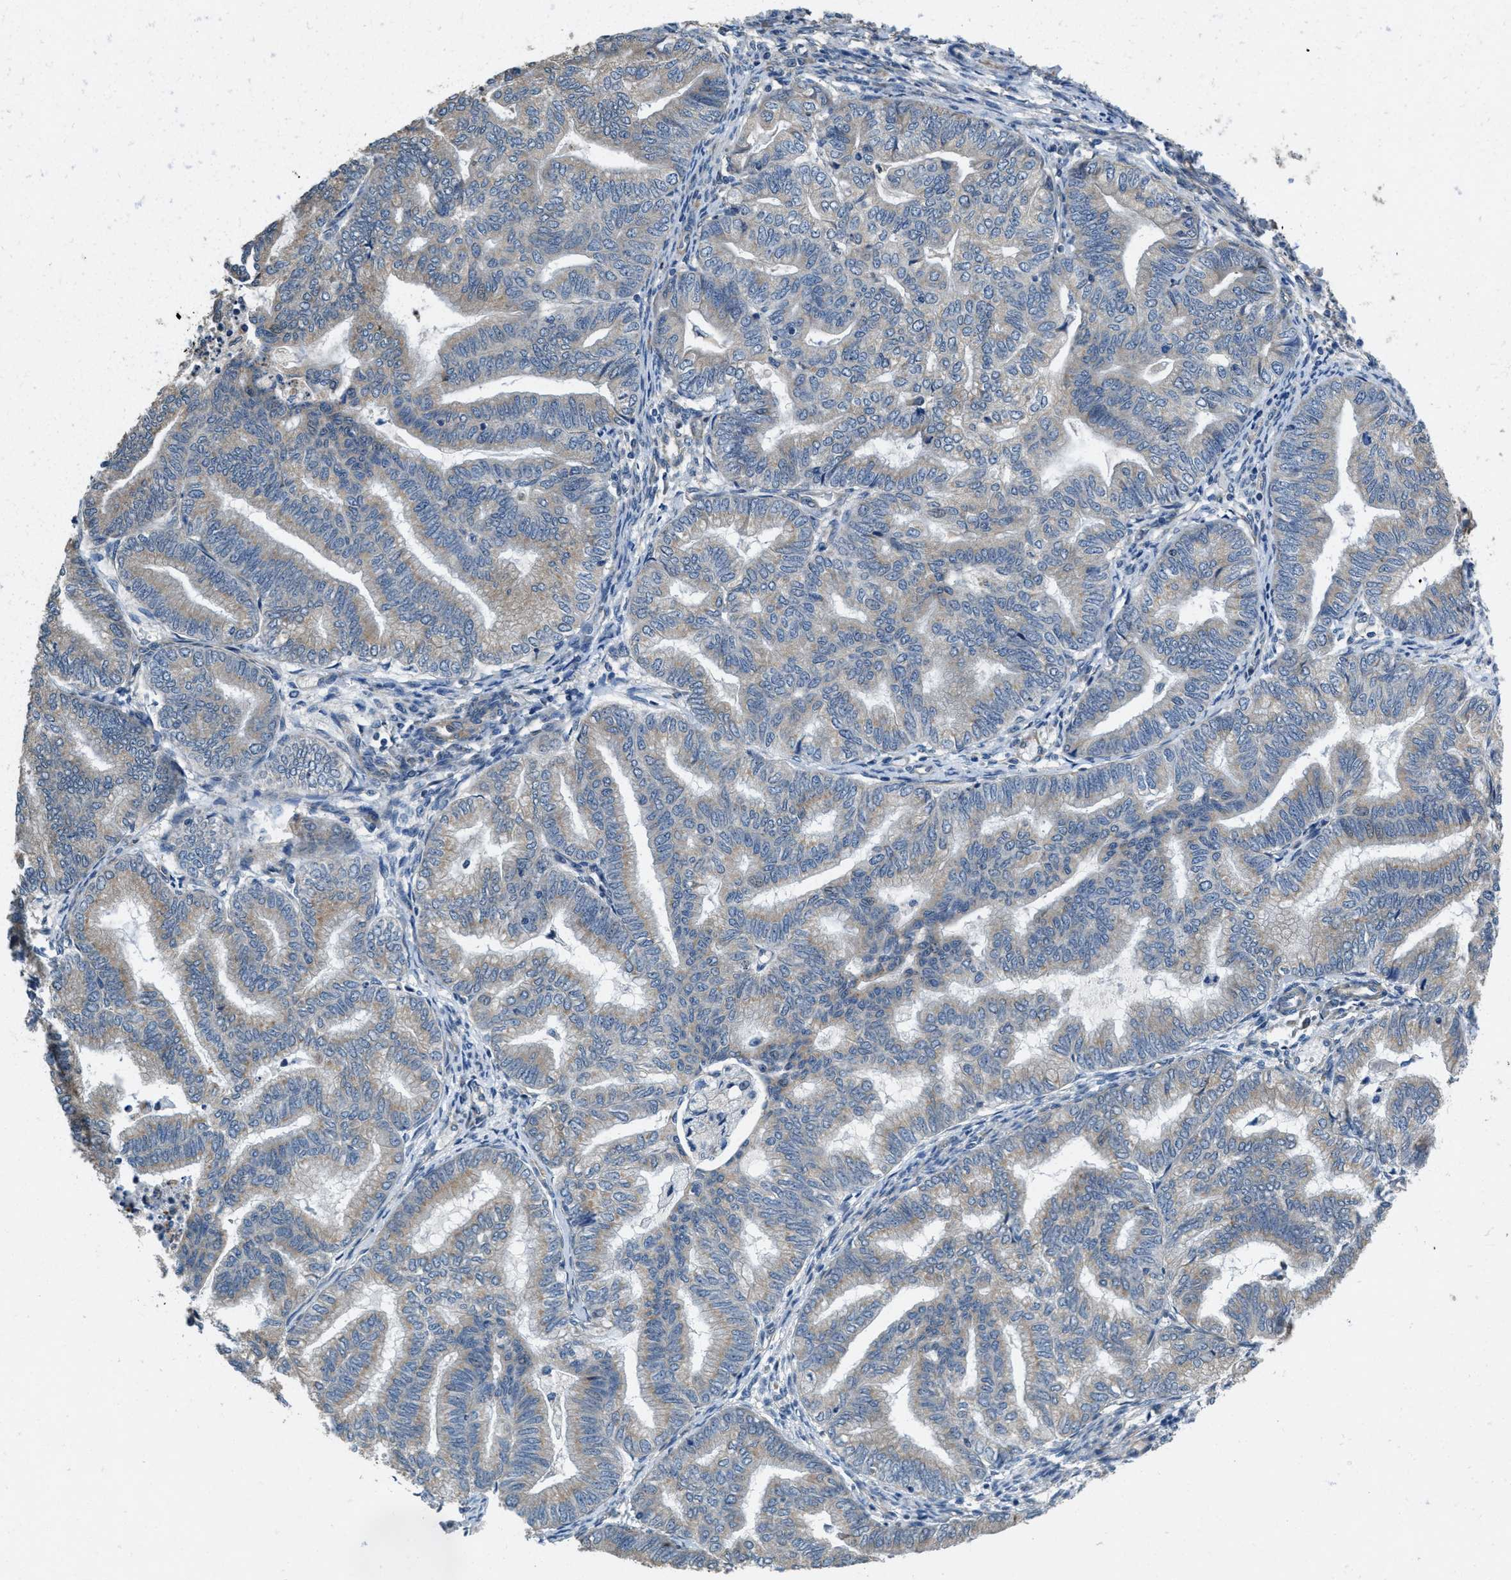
{"staining": {"intensity": "weak", "quantity": "<25%", "location": "cytoplasmic/membranous"}, "tissue": "endometrial cancer", "cell_type": "Tumor cells", "image_type": "cancer", "snomed": [{"axis": "morphology", "description": "Adenocarcinoma, NOS"}, {"axis": "topography", "description": "Endometrium"}], "caption": "DAB (3,3'-diaminobenzidine) immunohistochemical staining of human adenocarcinoma (endometrial) exhibits no significant expression in tumor cells. Brightfield microscopy of immunohistochemistry (IHC) stained with DAB (3,3'-diaminobenzidine) (brown) and hematoxylin (blue), captured at high magnification.", "gene": "TOMM70", "patient": {"sex": "female", "age": 79}}